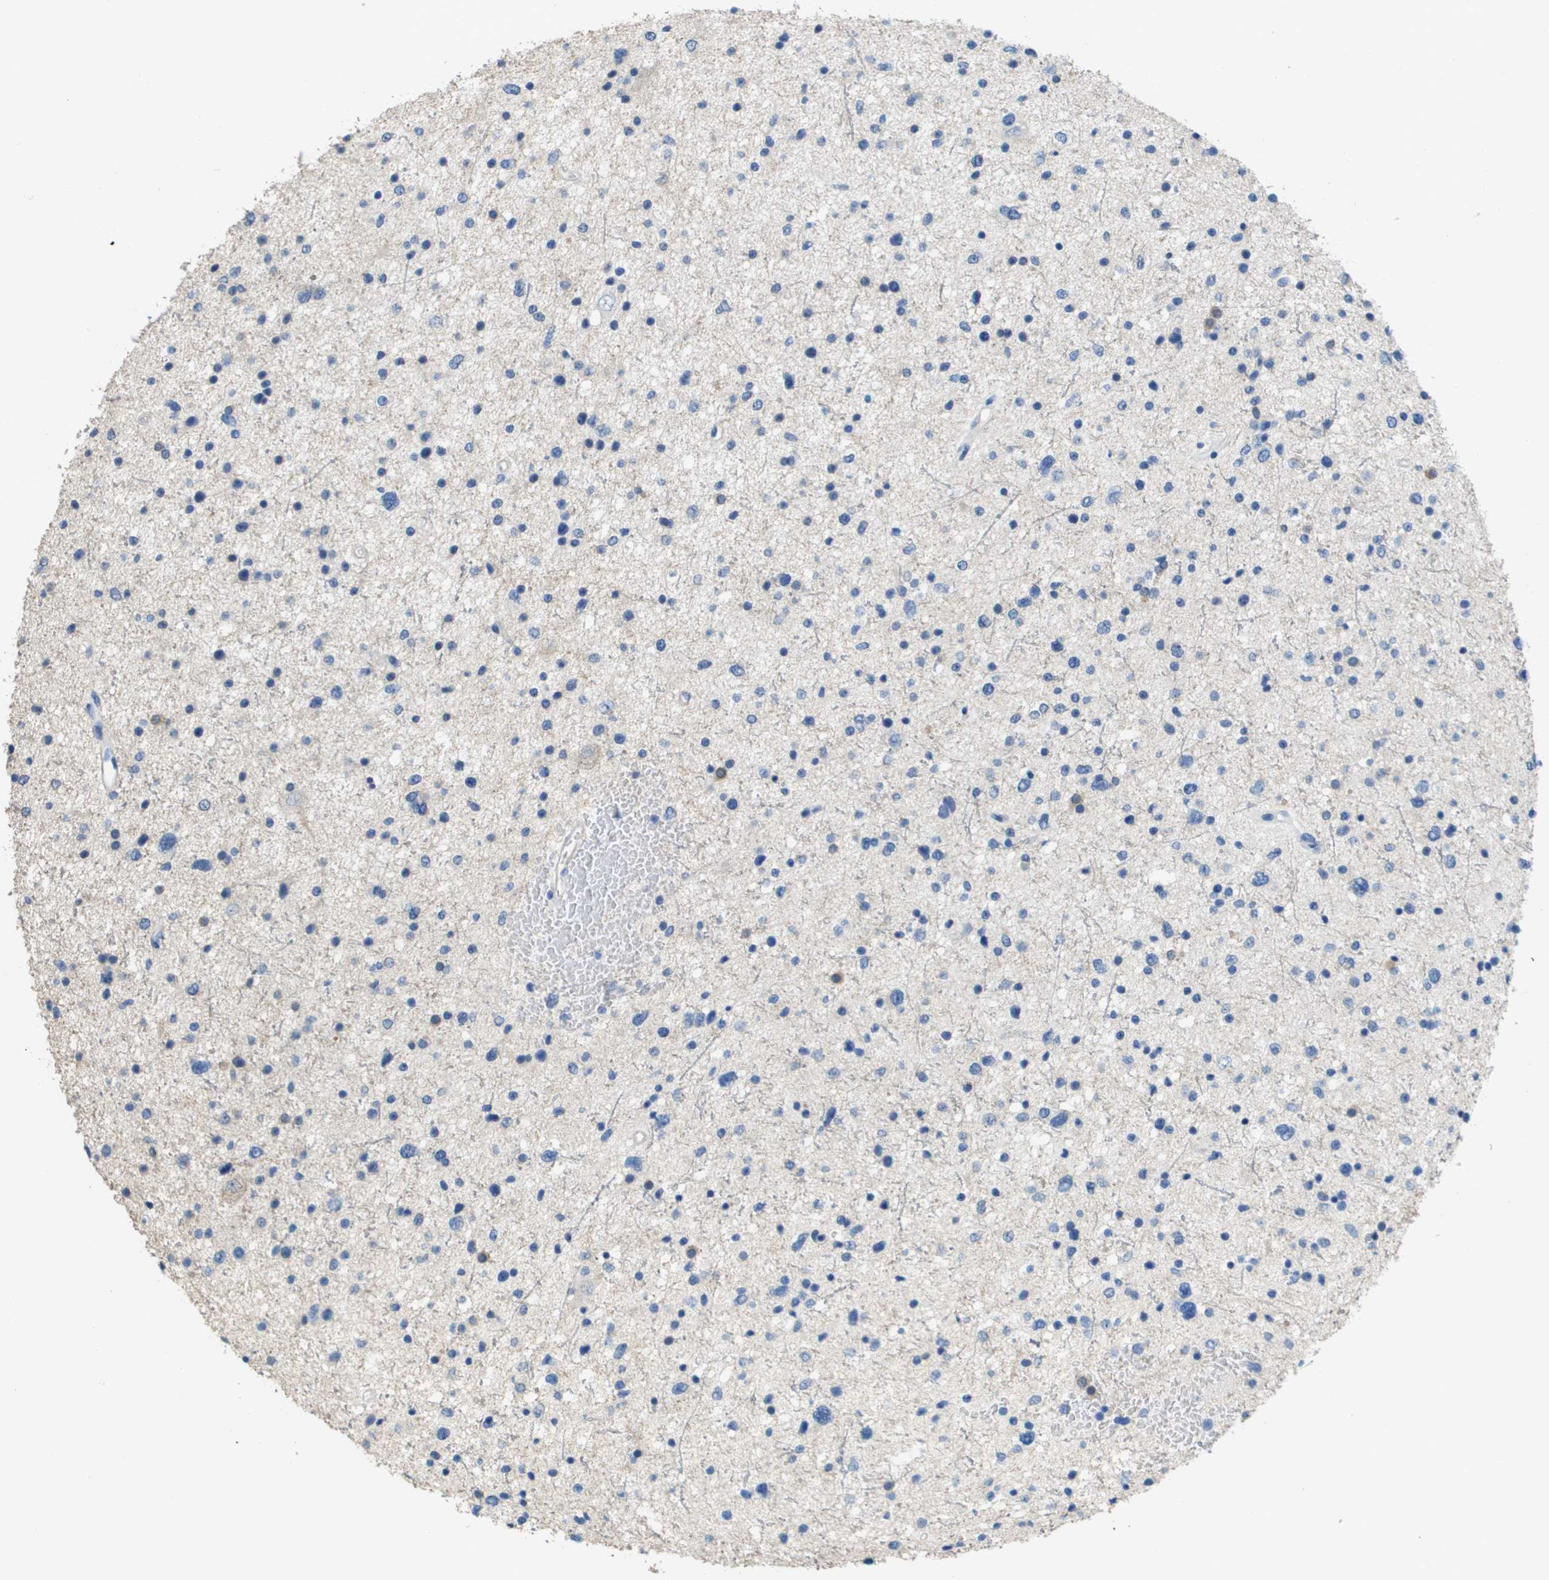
{"staining": {"intensity": "negative", "quantity": "none", "location": "none"}, "tissue": "glioma", "cell_type": "Tumor cells", "image_type": "cancer", "snomed": [{"axis": "morphology", "description": "Glioma, malignant, Low grade"}, {"axis": "topography", "description": "Brain"}], "caption": "Immunohistochemical staining of malignant low-grade glioma displays no significant positivity in tumor cells.", "gene": "FABP5", "patient": {"sex": "female", "age": 37}}